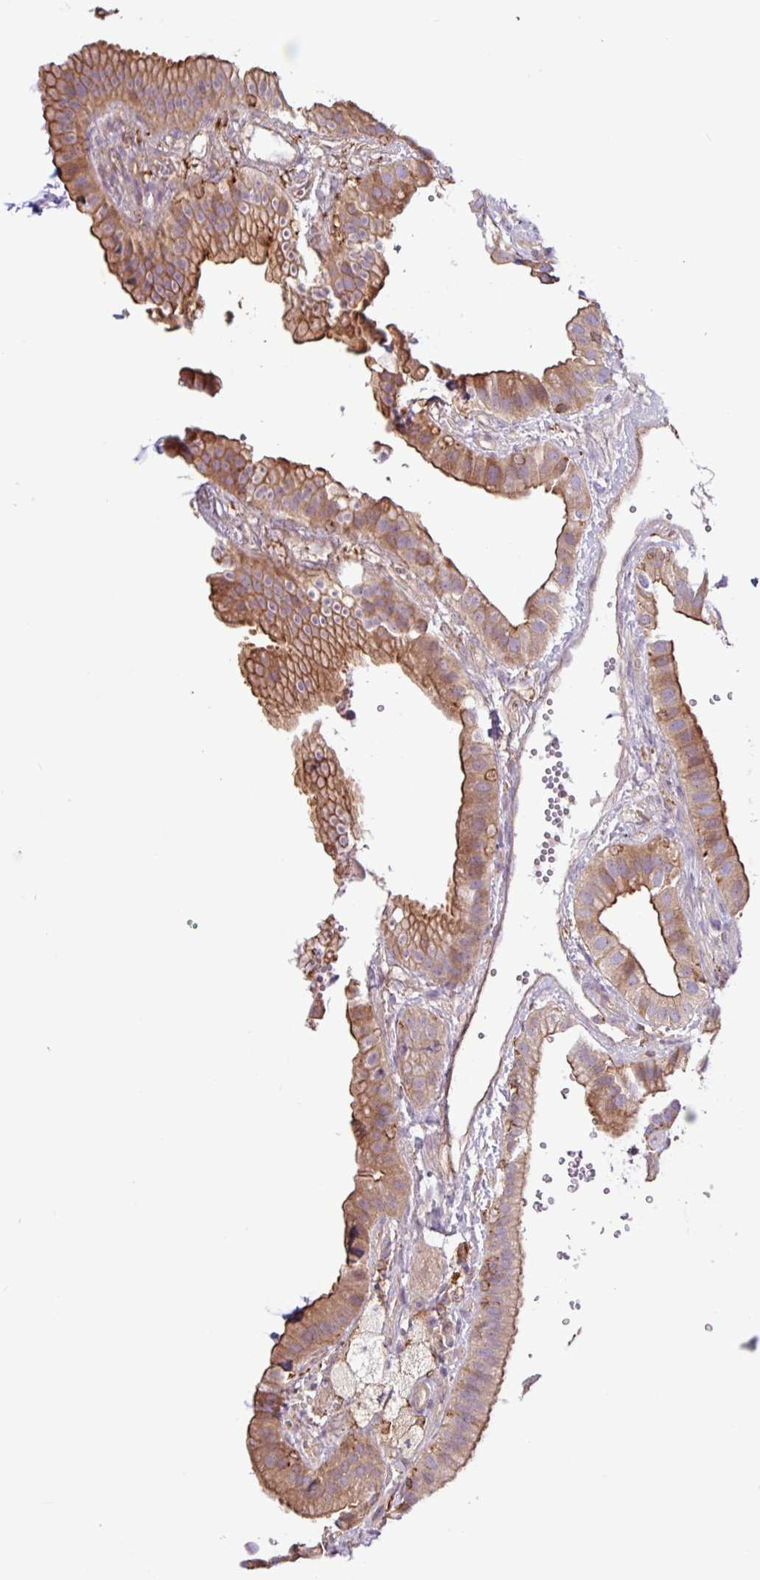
{"staining": {"intensity": "moderate", "quantity": ">75%", "location": "cytoplasmic/membranous"}, "tissue": "gallbladder", "cell_type": "Glandular cells", "image_type": "normal", "snomed": [{"axis": "morphology", "description": "Normal tissue, NOS"}, {"axis": "topography", "description": "Gallbladder"}], "caption": "The image reveals a brown stain indicating the presence of a protein in the cytoplasmic/membranous of glandular cells in gallbladder.", "gene": "ACTR3B", "patient": {"sex": "female", "age": 61}}